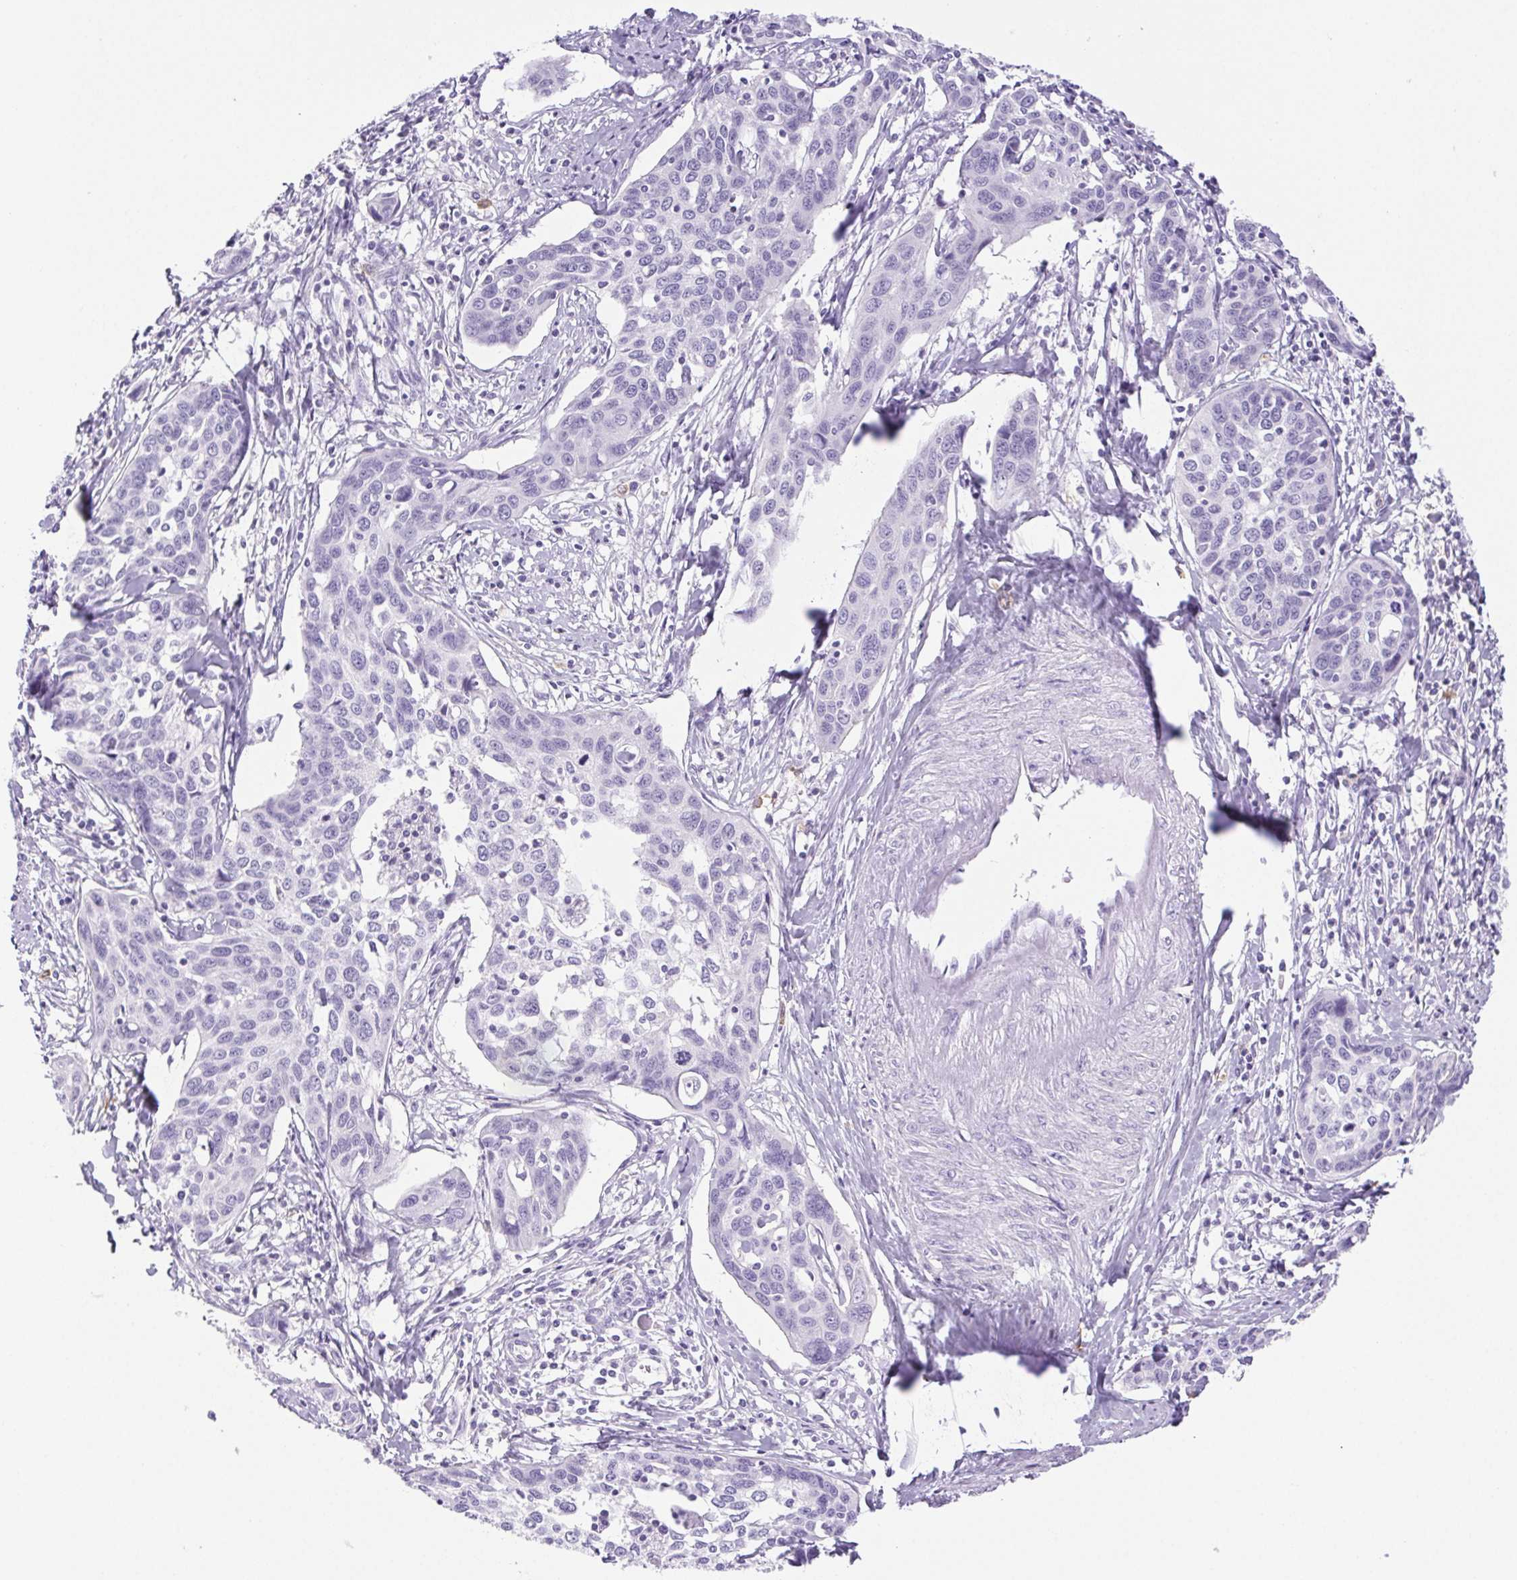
{"staining": {"intensity": "negative", "quantity": "none", "location": "none"}, "tissue": "cervical cancer", "cell_type": "Tumor cells", "image_type": "cancer", "snomed": [{"axis": "morphology", "description": "Squamous cell carcinoma, NOS"}, {"axis": "topography", "description": "Cervix"}], "caption": "Immunohistochemistry of squamous cell carcinoma (cervical) displays no positivity in tumor cells.", "gene": "PAPPA2", "patient": {"sex": "female", "age": 31}}